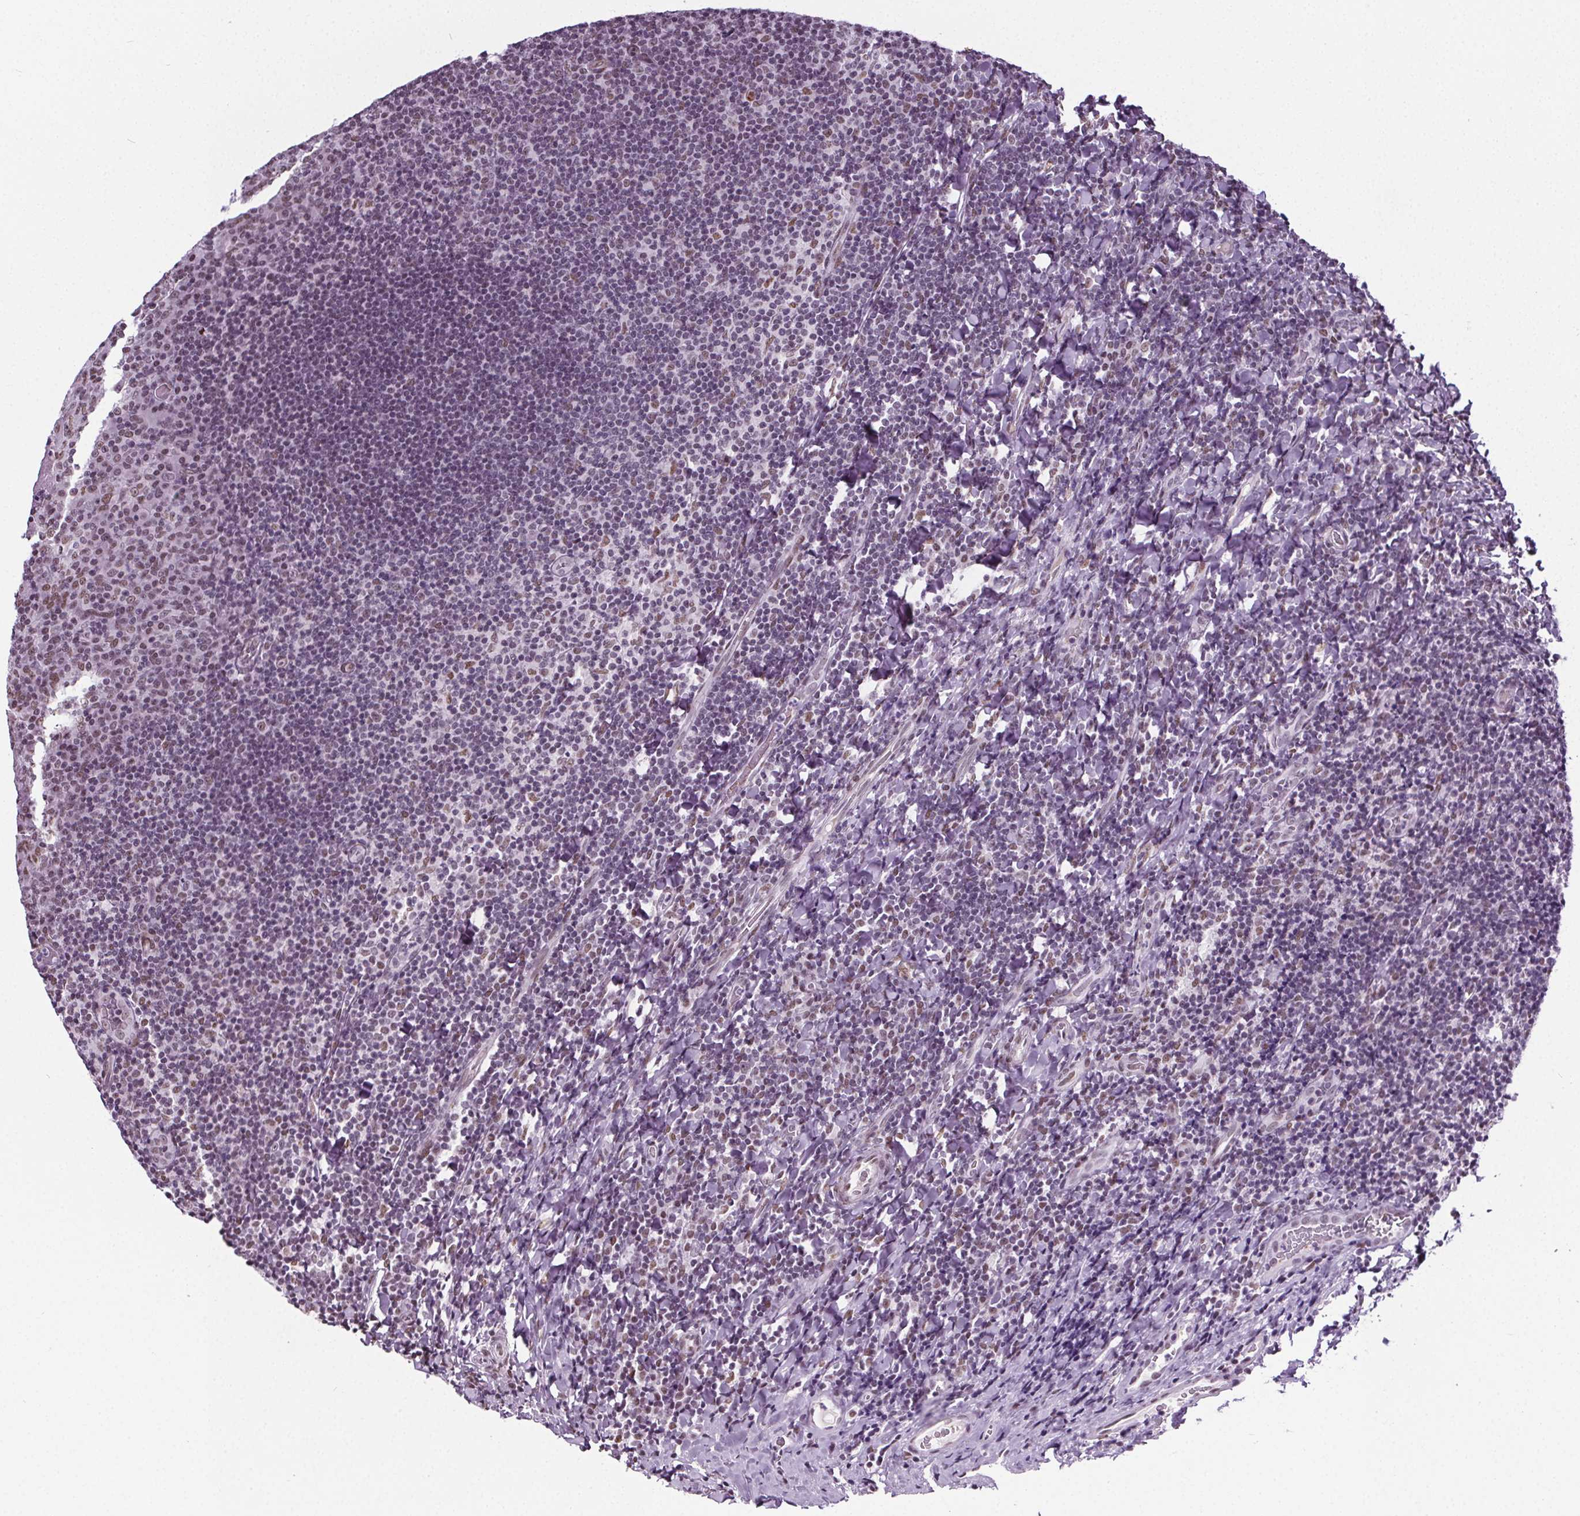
{"staining": {"intensity": "moderate", "quantity": "<25%", "location": "nuclear"}, "tissue": "tonsil", "cell_type": "Germinal center cells", "image_type": "normal", "snomed": [{"axis": "morphology", "description": "Normal tissue, NOS"}, {"axis": "topography", "description": "Tonsil"}], "caption": "IHC of normal human tonsil exhibits low levels of moderate nuclear positivity in approximately <25% of germinal center cells. (Brightfield microscopy of DAB IHC at high magnification).", "gene": "GP6", "patient": {"sex": "male", "age": 17}}